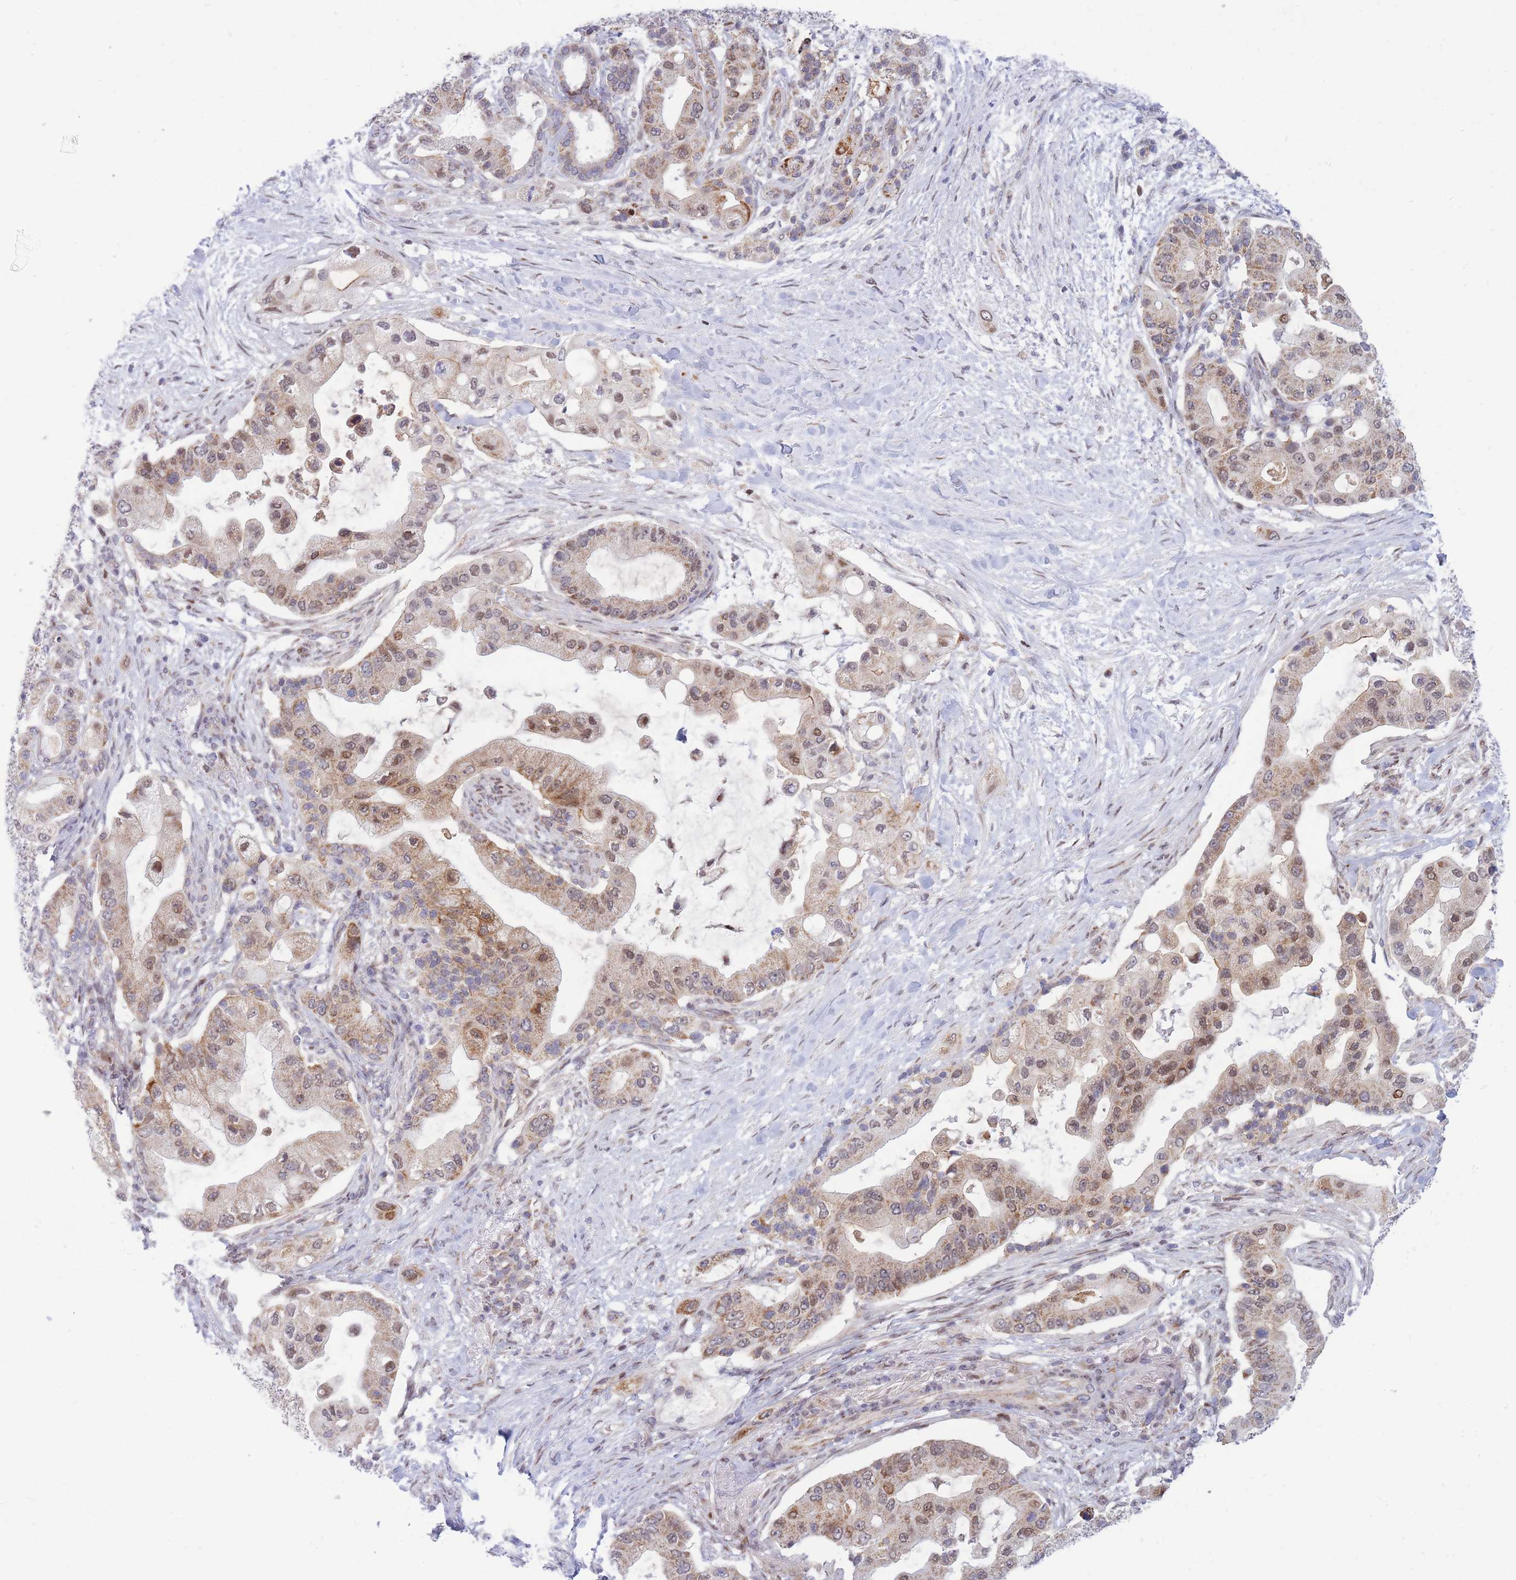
{"staining": {"intensity": "moderate", "quantity": "25%-75%", "location": "cytoplasmic/membranous"}, "tissue": "pancreatic cancer", "cell_type": "Tumor cells", "image_type": "cancer", "snomed": [{"axis": "morphology", "description": "Adenocarcinoma, NOS"}, {"axis": "topography", "description": "Pancreas"}], "caption": "Protein staining exhibits moderate cytoplasmic/membranous staining in about 25%-75% of tumor cells in pancreatic cancer (adenocarcinoma).", "gene": "MOB4", "patient": {"sex": "male", "age": 57}}